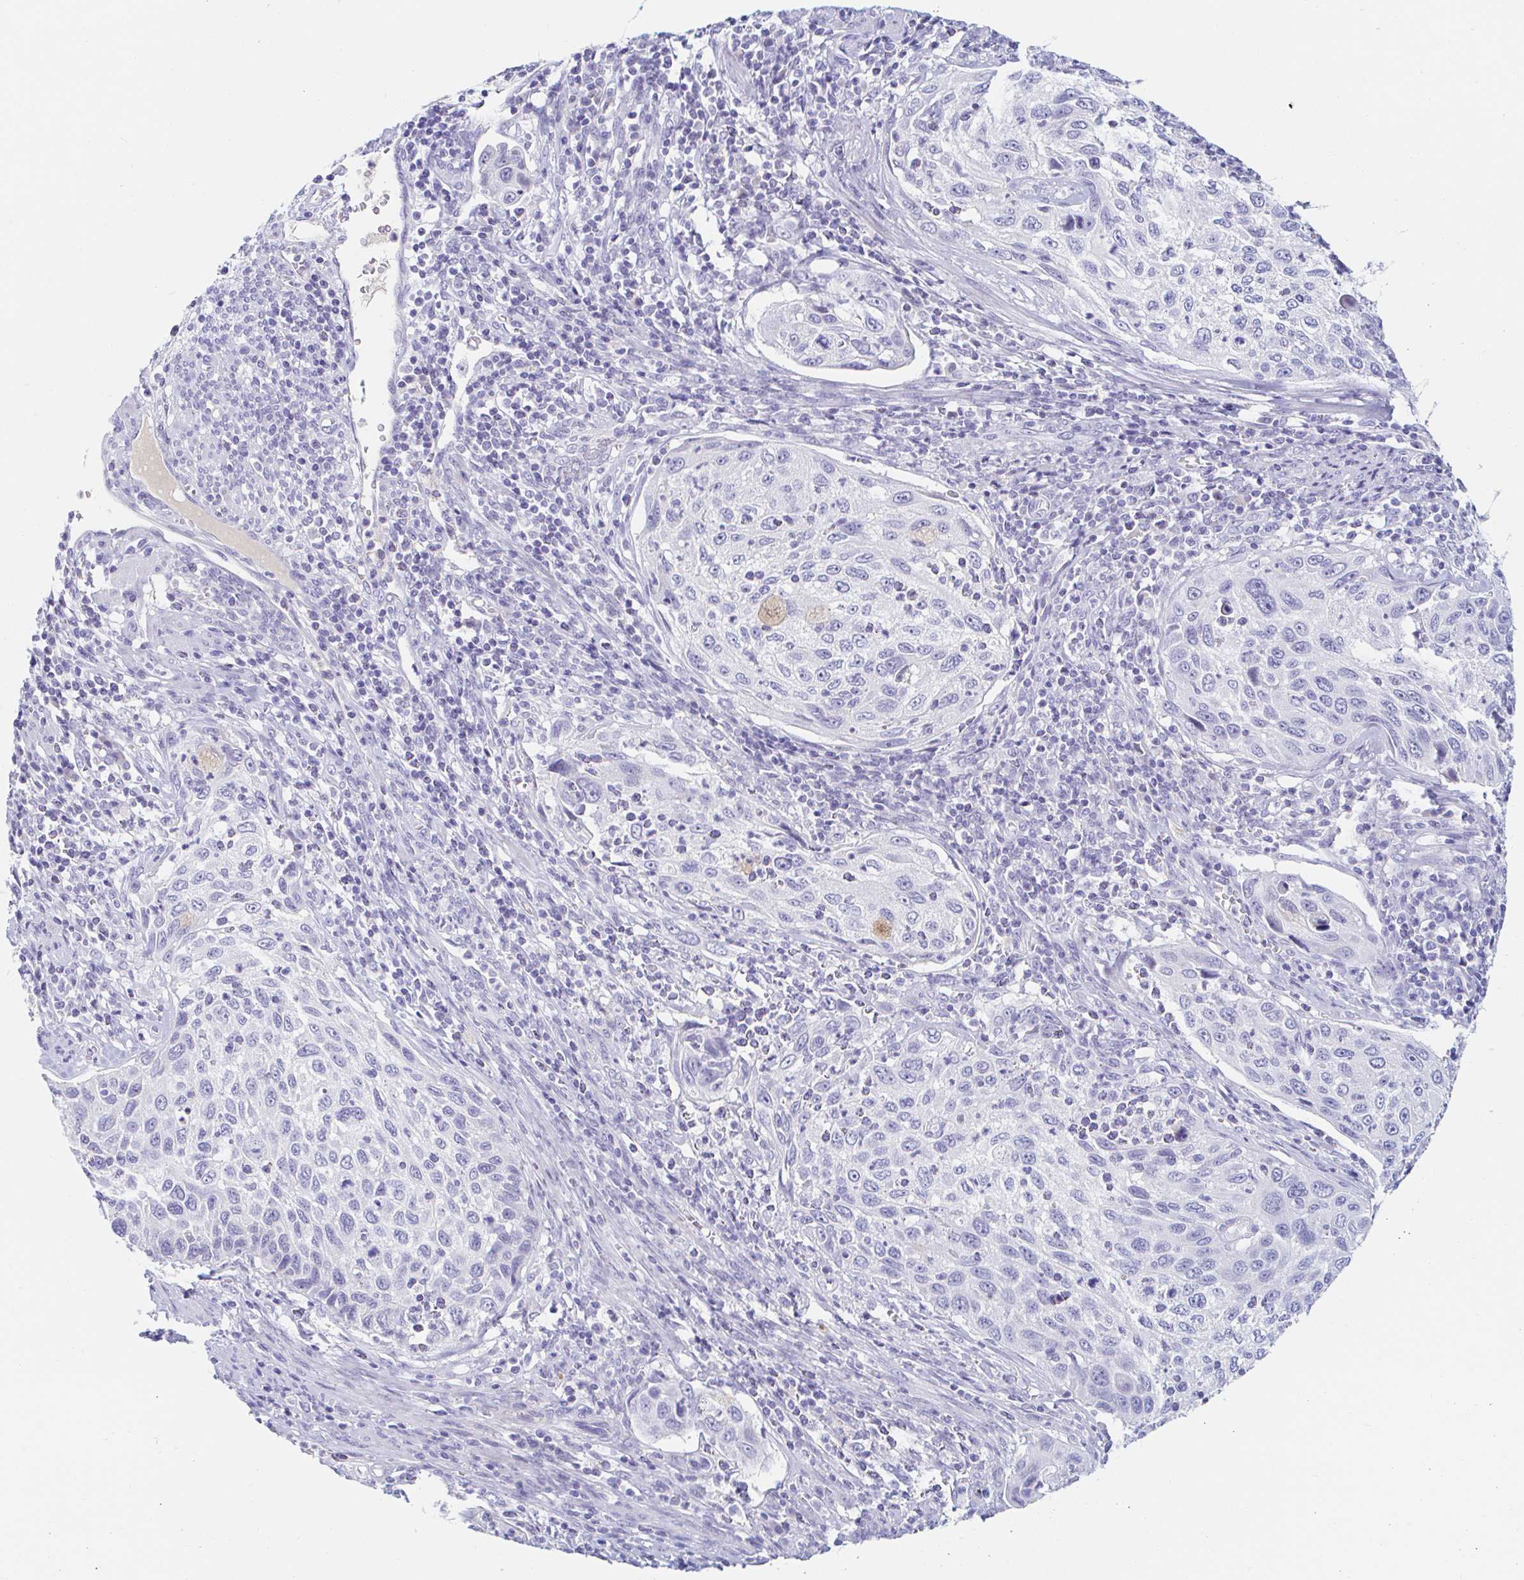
{"staining": {"intensity": "negative", "quantity": "none", "location": "none"}, "tissue": "cervical cancer", "cell_type": "Tumor cells", "image_type": "cancer", "snomed": [{"axis": "morphology", "description": "Squamous cell carcinoma, NOS"}, {"axis": "topography", "description": "Cervix"}], "caption": "Tumor cells show no significant positivity in cervical cancer (squamous cell carcinoma). (IHC, brightfield microscopy, high magnification).", "gene": "TEX44", "patient": {"sex": "female", "age": 70}}